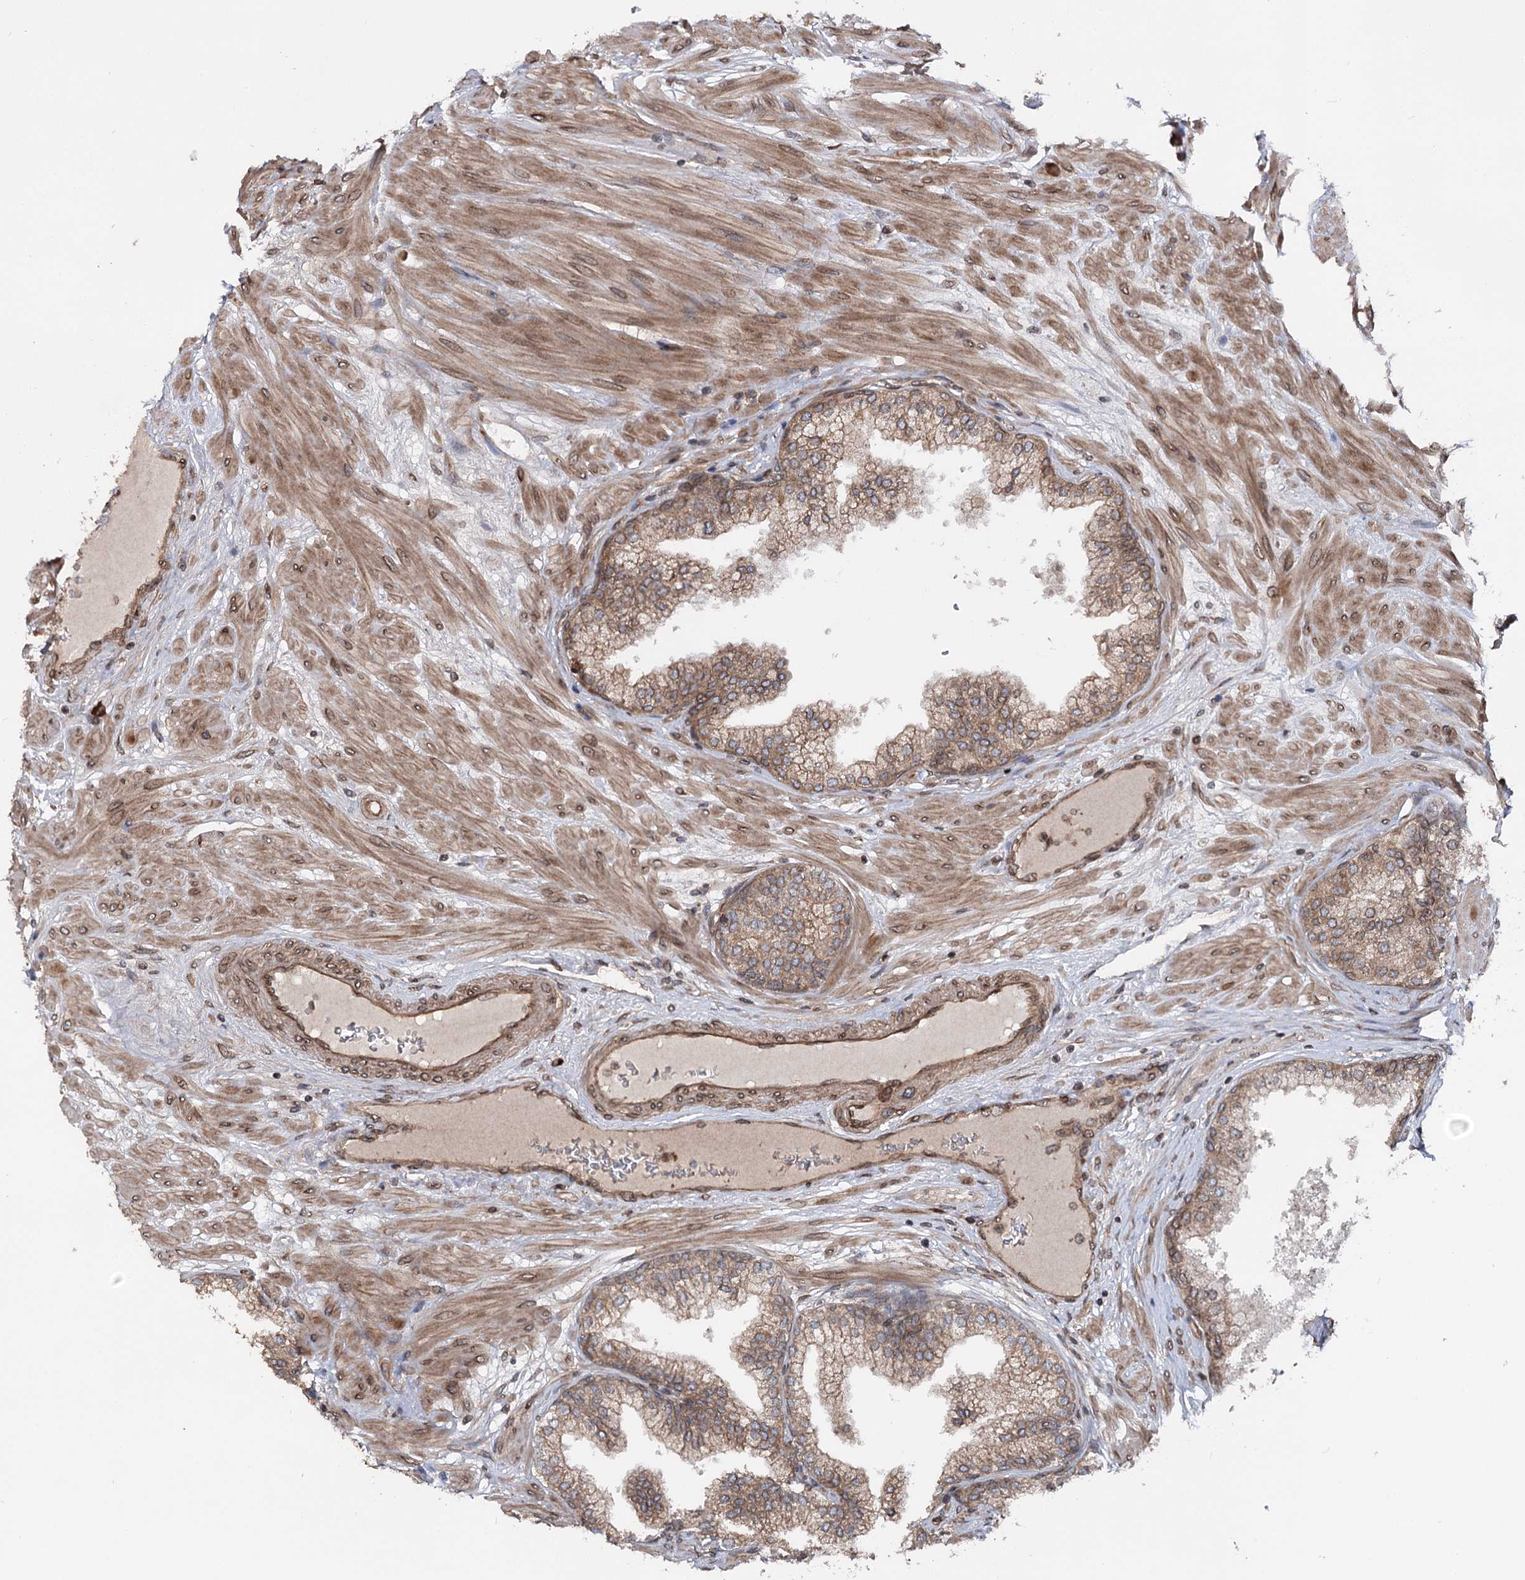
{"staining": {"intensity": "moderate", "quantity": ">75%", "location": "cytoplasmic/membranous"}, "tissue": "prostate", "cell_type": "Glandular cells", "image_type": "normal", "snomed": [{"axis": "morphology", "description": "Normal tissue, NOS"}, {"axis": "topography", "description": "Prostate"}], "caption": "Immunohistochemistry (IHC) micrograph of unremarkable prostate stained for a protein (brown), which demonstrates medium levels of moderate cytoplasmic/membranous positivity in approximately >75% of glandular cells.", "gene": "FGFR1OP2", "patient": {"sex": "male", "age": 60}}